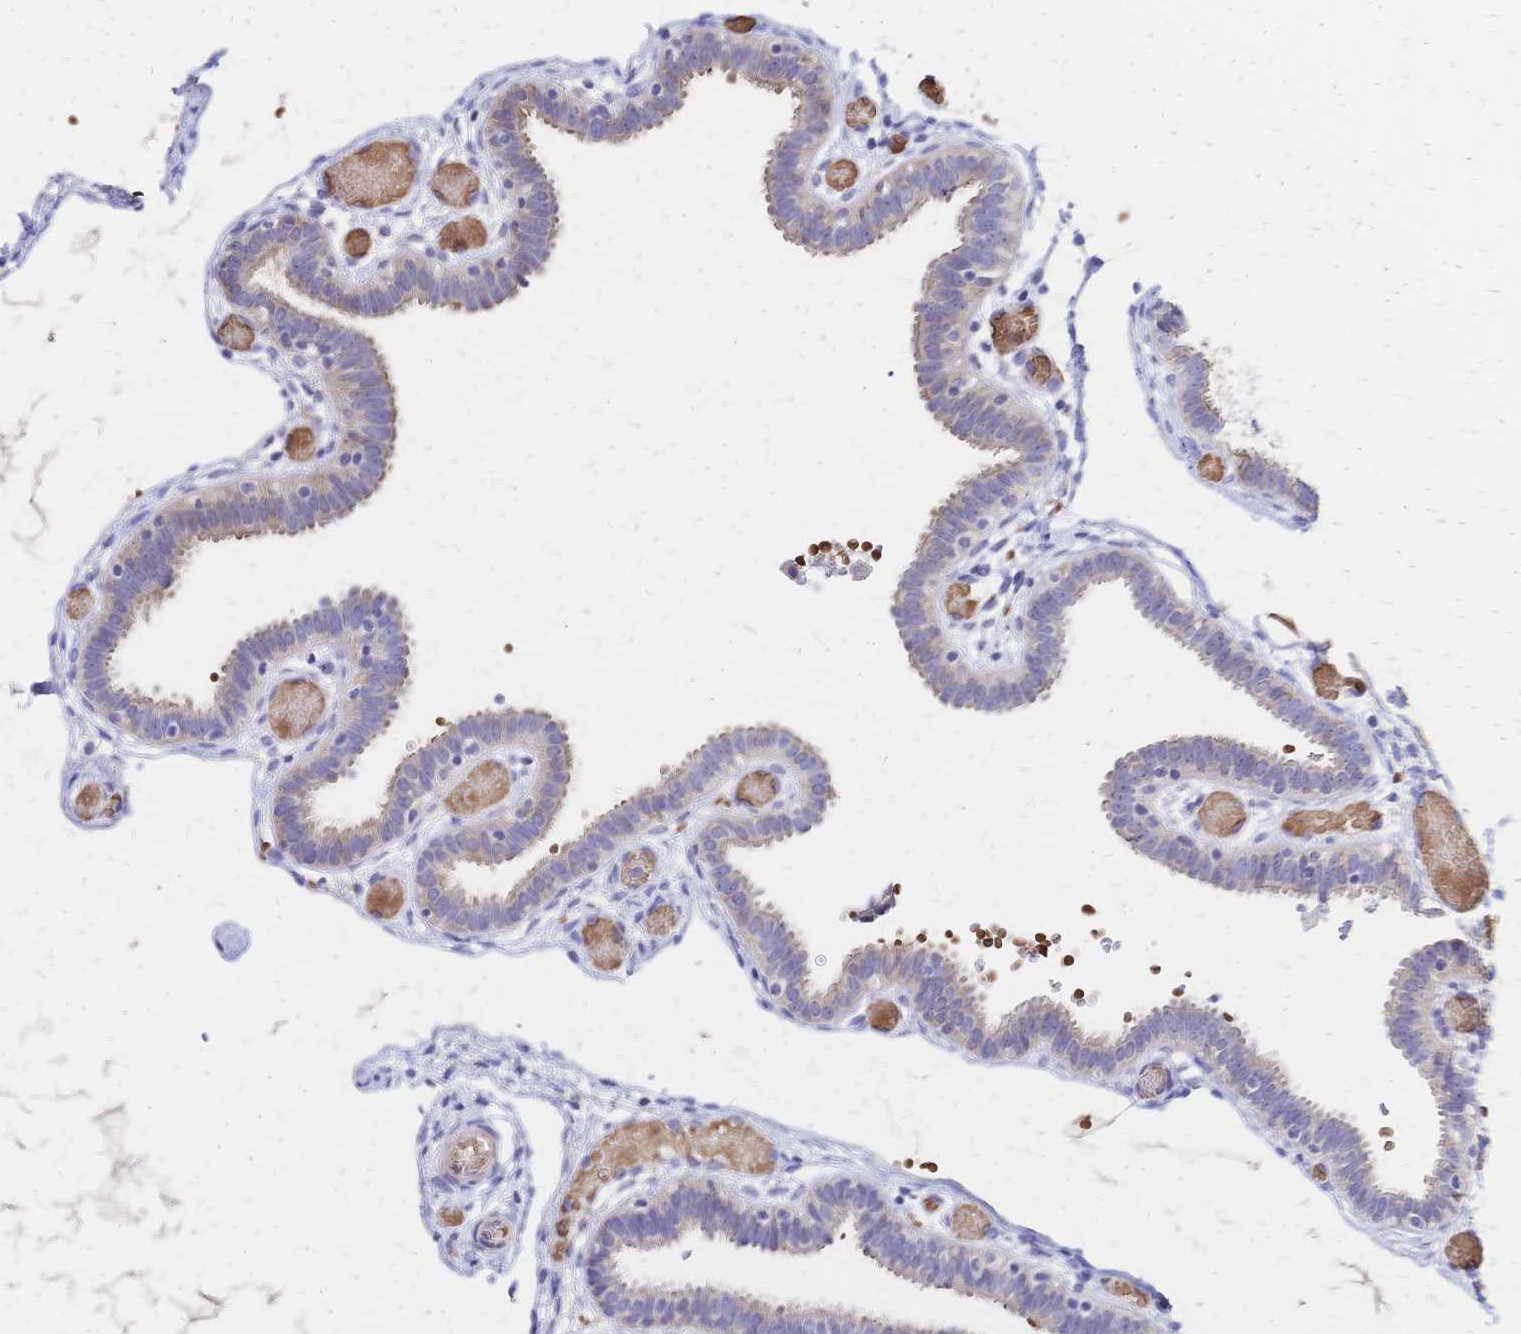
{"staining": {"intensity": "weak", "quantity": "25%-75%", "location": "cytoplasmic/membranous"}, "tissue": "fallopian tube", "cell_type": "Glandular cells", "image_type": "normal", "snomed": [{"axis": "morphology", "description": "Normal tissue, NOS"}, {"axis": "topography", "description": "Fallopian tube"}], "caption": "An IHC histopathology image of benign tissue is shown. Protein staining in brown shows weak cytoplasmic/membranous positivity in fallopian tube within glandular cells.", "gene": "SLC5A1", "patient": {"sex": "female", "age": 37}}